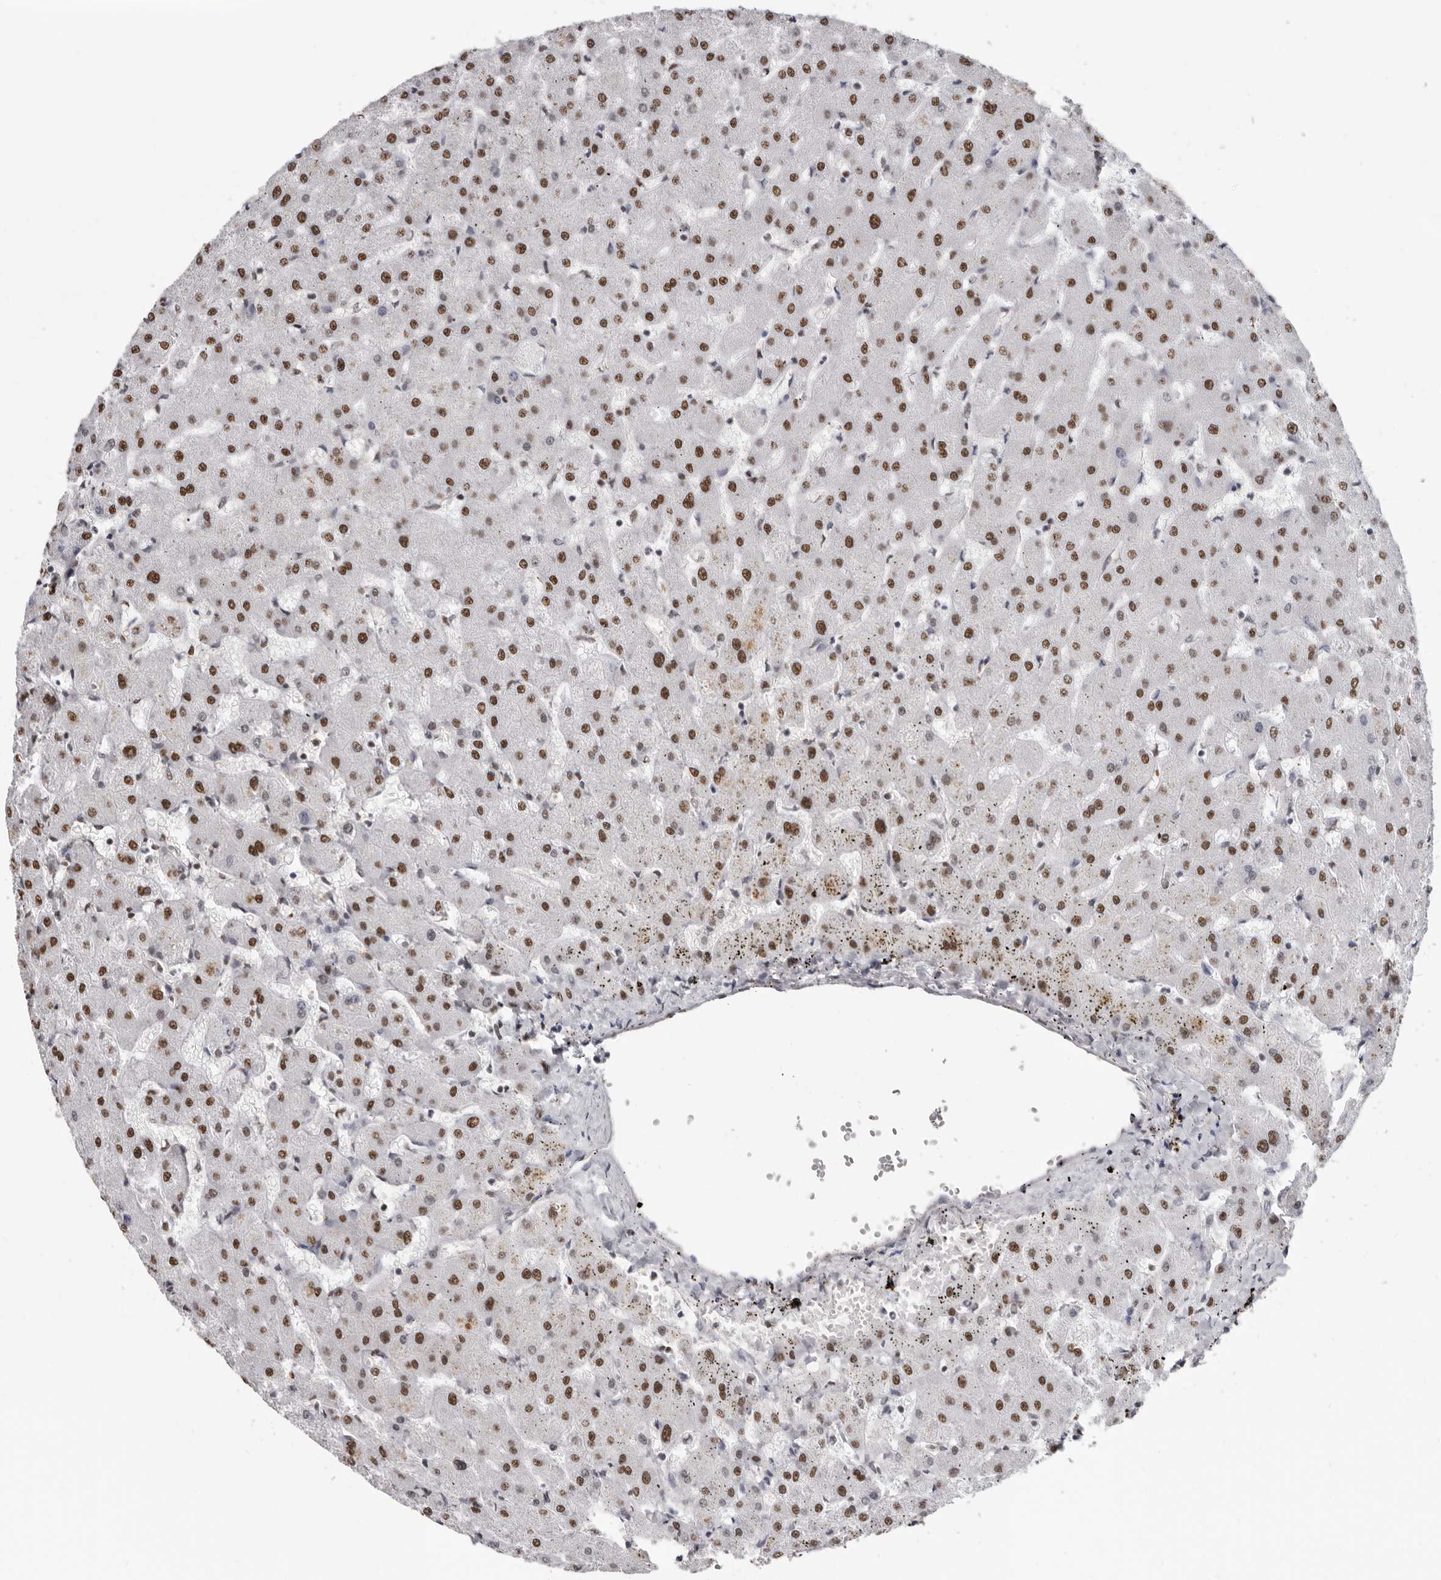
{"staining": {"intensity": "negative", "quantity": "none", "location": "none"}, "tissue": "liver", "cell_type": "Cholangiocytes", "image_type": "normal", "snomed": [{"axis": "morphology", "description": "Normal tissue, NOS"}, {"axis": "topography", "description": "Liver"}], "caption": "High power microscopy image of an IHC photomicrograph of unremarkable liver, revealing no significant staining in cholangiocytes. (DAB (3,3'-diaminobenzidine) immunohistochemistry visualized using brightfield microscopy, high magnification).", "gene": "SCAF4", "patient": {"sex": "female", "age": 63}}